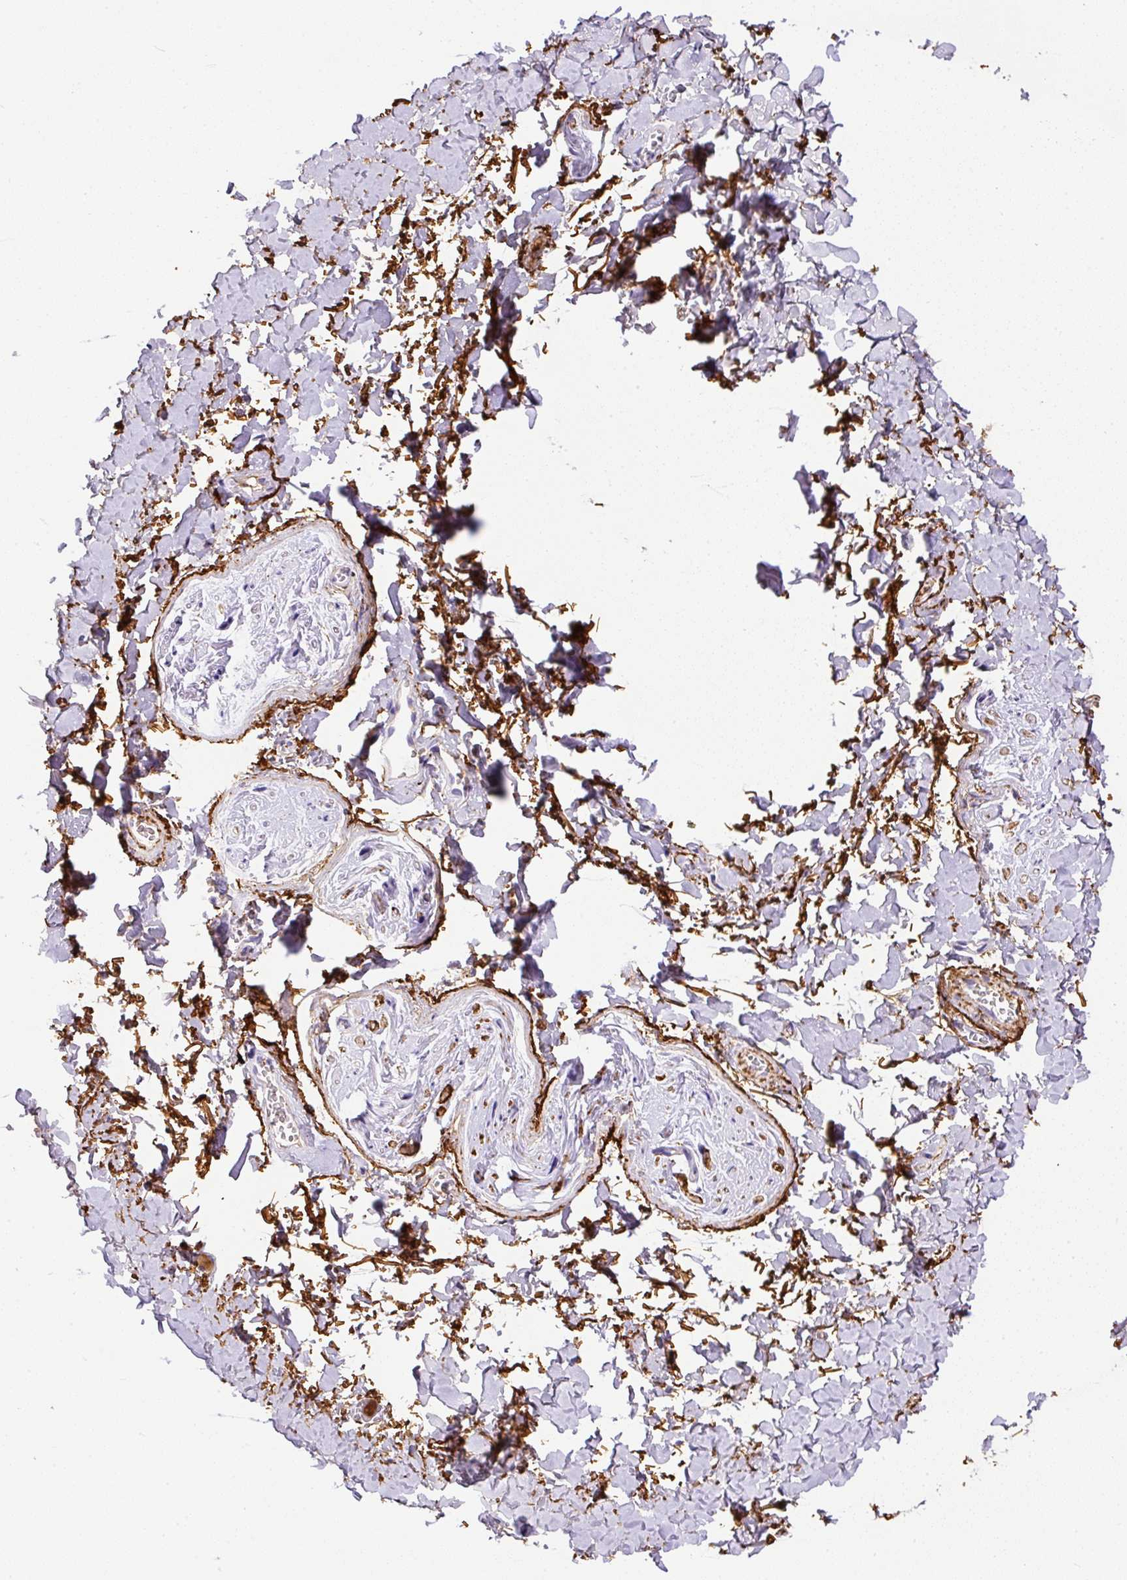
{"staining": {"intensity": "negative", "quantity": "none", "location": "none"}, "tissue": "adipose tissue", "cell_type": "Adipocytes", "image_type": "normal", "snomed": [{"axis": "morphology", "description": "Normal tissue, NOS"}, {"axis": "topography", "description": "Vulva"}, {"axis": "topography", "description": "Vagina"}, {"axis": "topography", "description": "Peripheral nerve tissue"}], "caption": "High magnification brightfield microscopy of unremarkable adipose tissue stained with DAB (brown) and counterstained with hematoxylin (blue): adipocytes show no significant expression.", "gene": "APCS", "patient": {"sex": "female", "age": 66}}